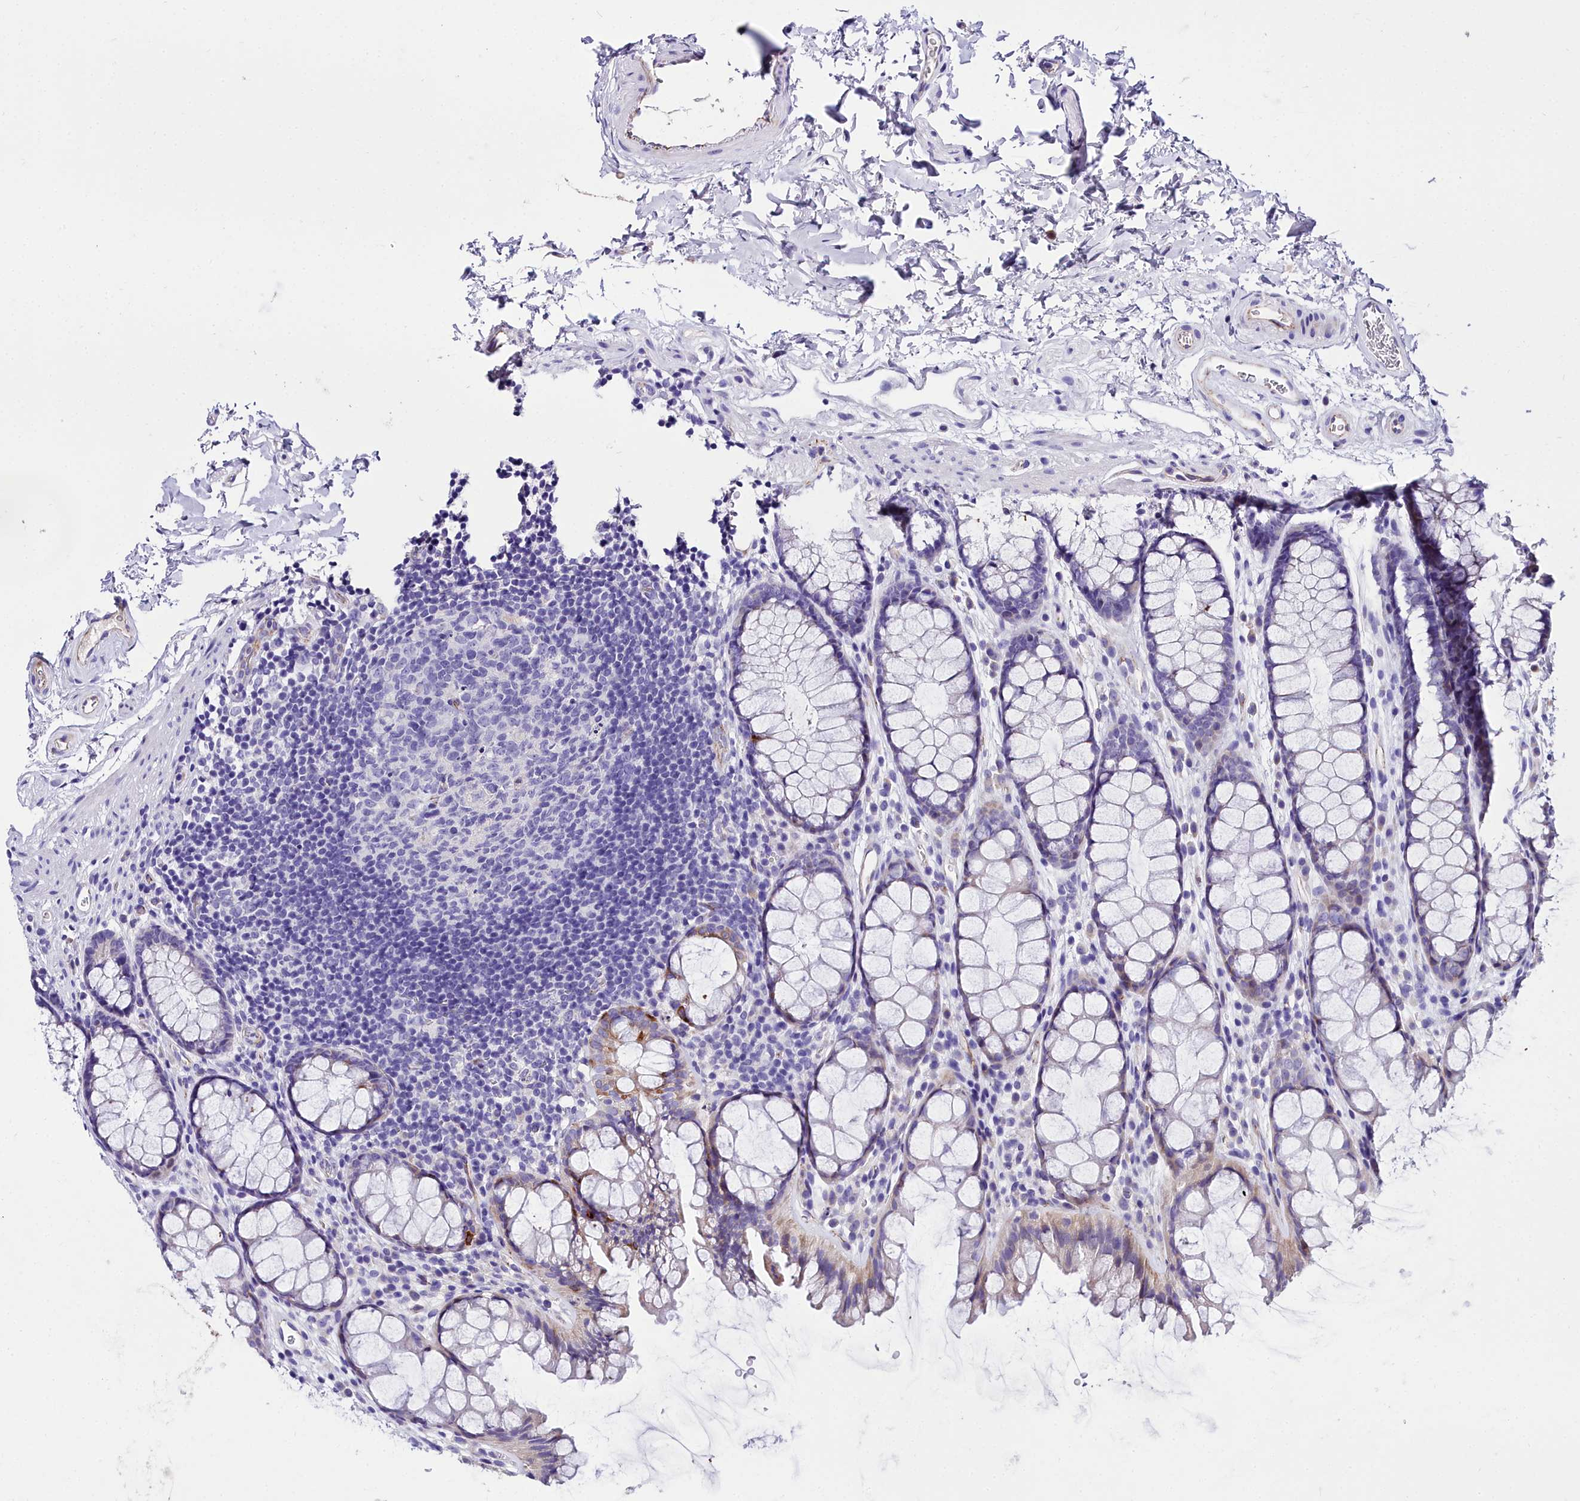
{"staining": {"intensity": "negative", "quantity": "none", "location": "none"}, "tissue": "colon", "cell_type": "Endothelial cells", "image_type": "normal", "snomed": [{"axis": "morphology", "description": "Normal tissue, NOS"}, {"axis": "topography", "description": "Colon"}], "caption": "Histopathology image shows no significant protein staining in endothelial cells of unremarkable colon.", "gene": "MS4A18", "patient": {"sex": "female", "age": 82}}